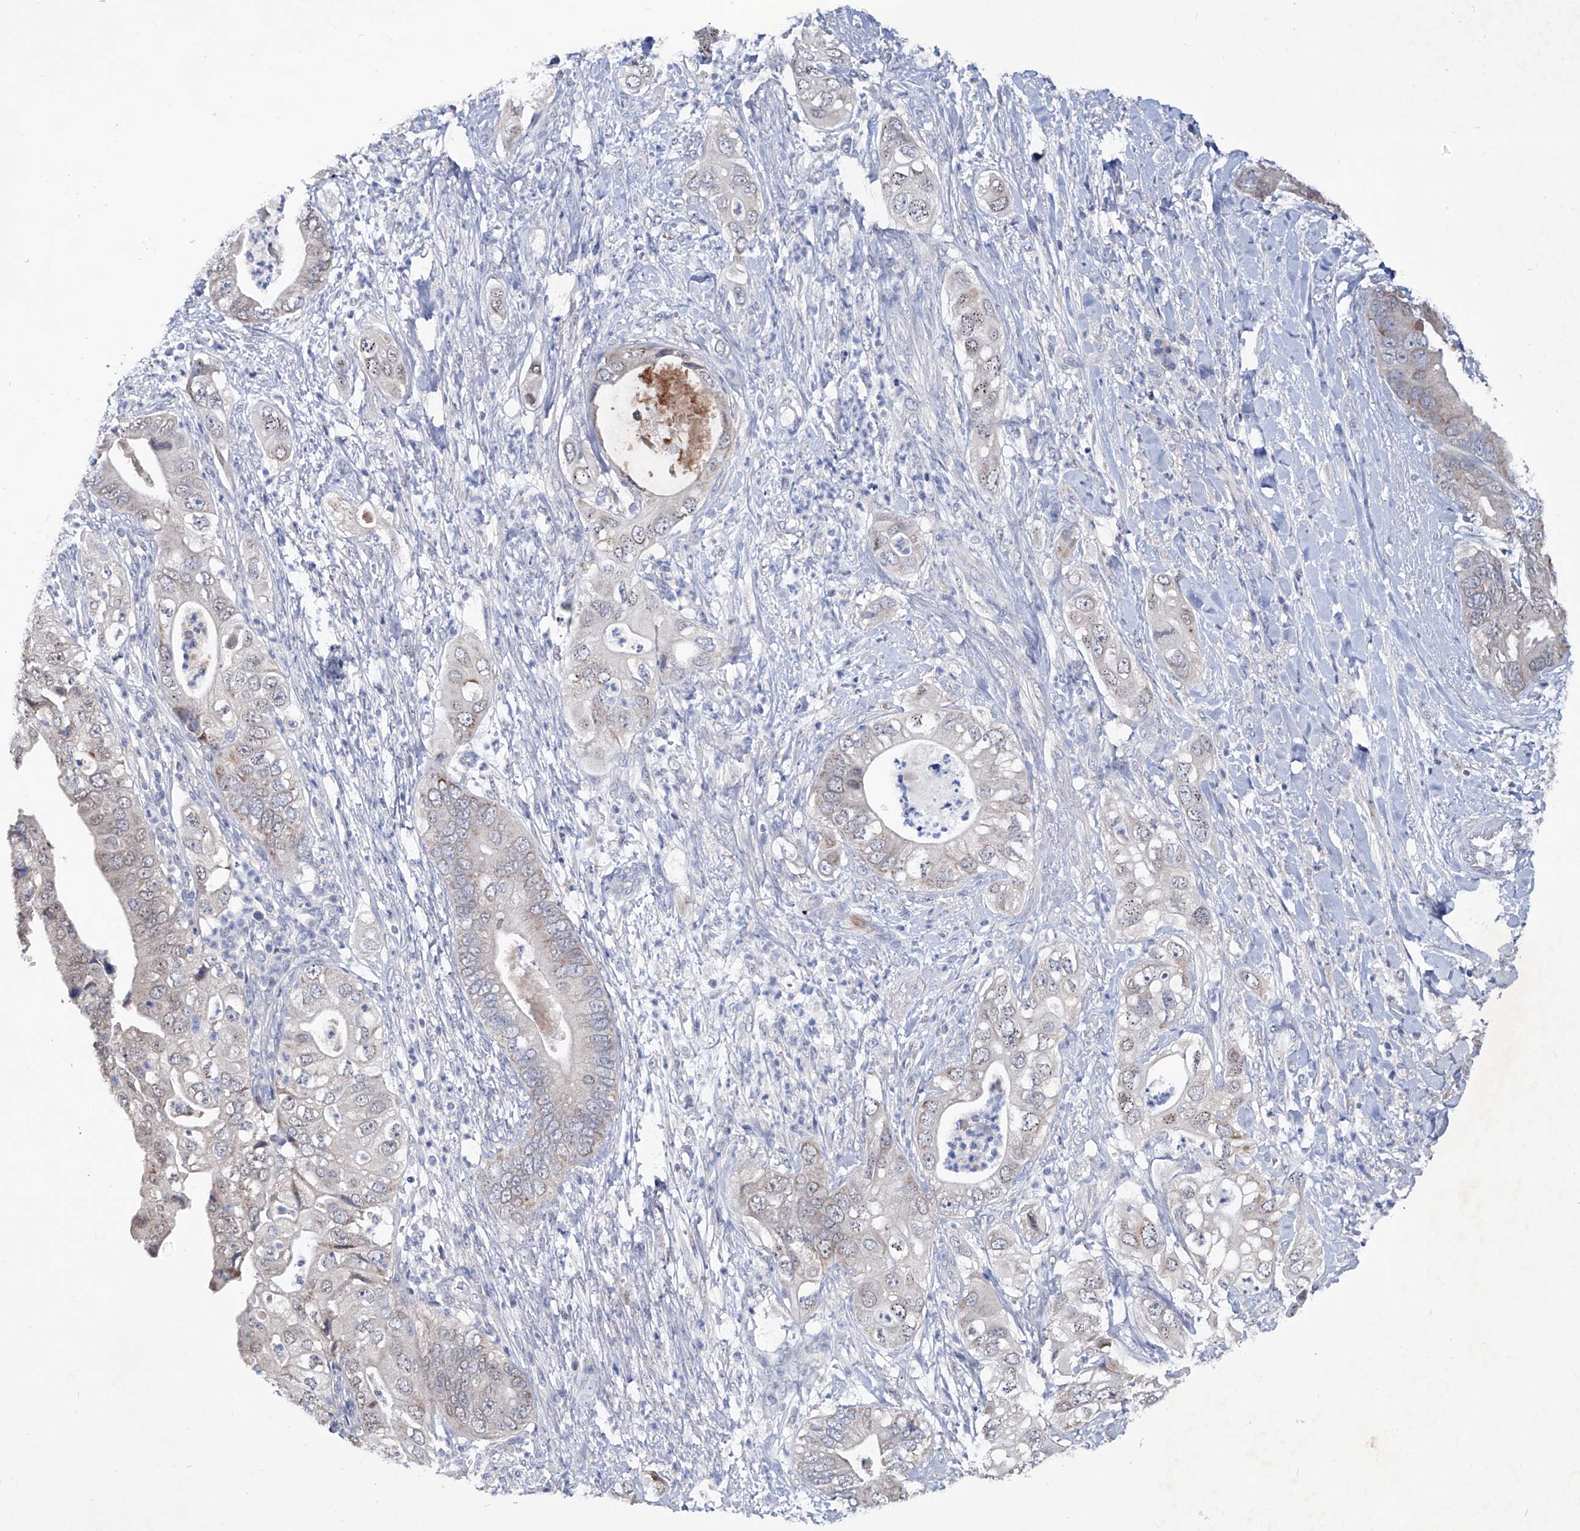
{"staining": {"intensity": "weak", "quantity": "<25%", "location": "cytoplasmic/membranous"}, "tissue": "pancreatic cancer", "cell_type": "Tumor cells", "image_type": "cancer", "snomed": [{"axis": "morphology", "description": "Adenocarcinoma, NOS"}, {"axis": "topography", "description": "Pancreas"}], "caption": "Tumor cells show no significant positivity in adenocarcinoma (pancreatic).", "gene": "KLHL17", "patient": {"sex": "female", "age": 78}}